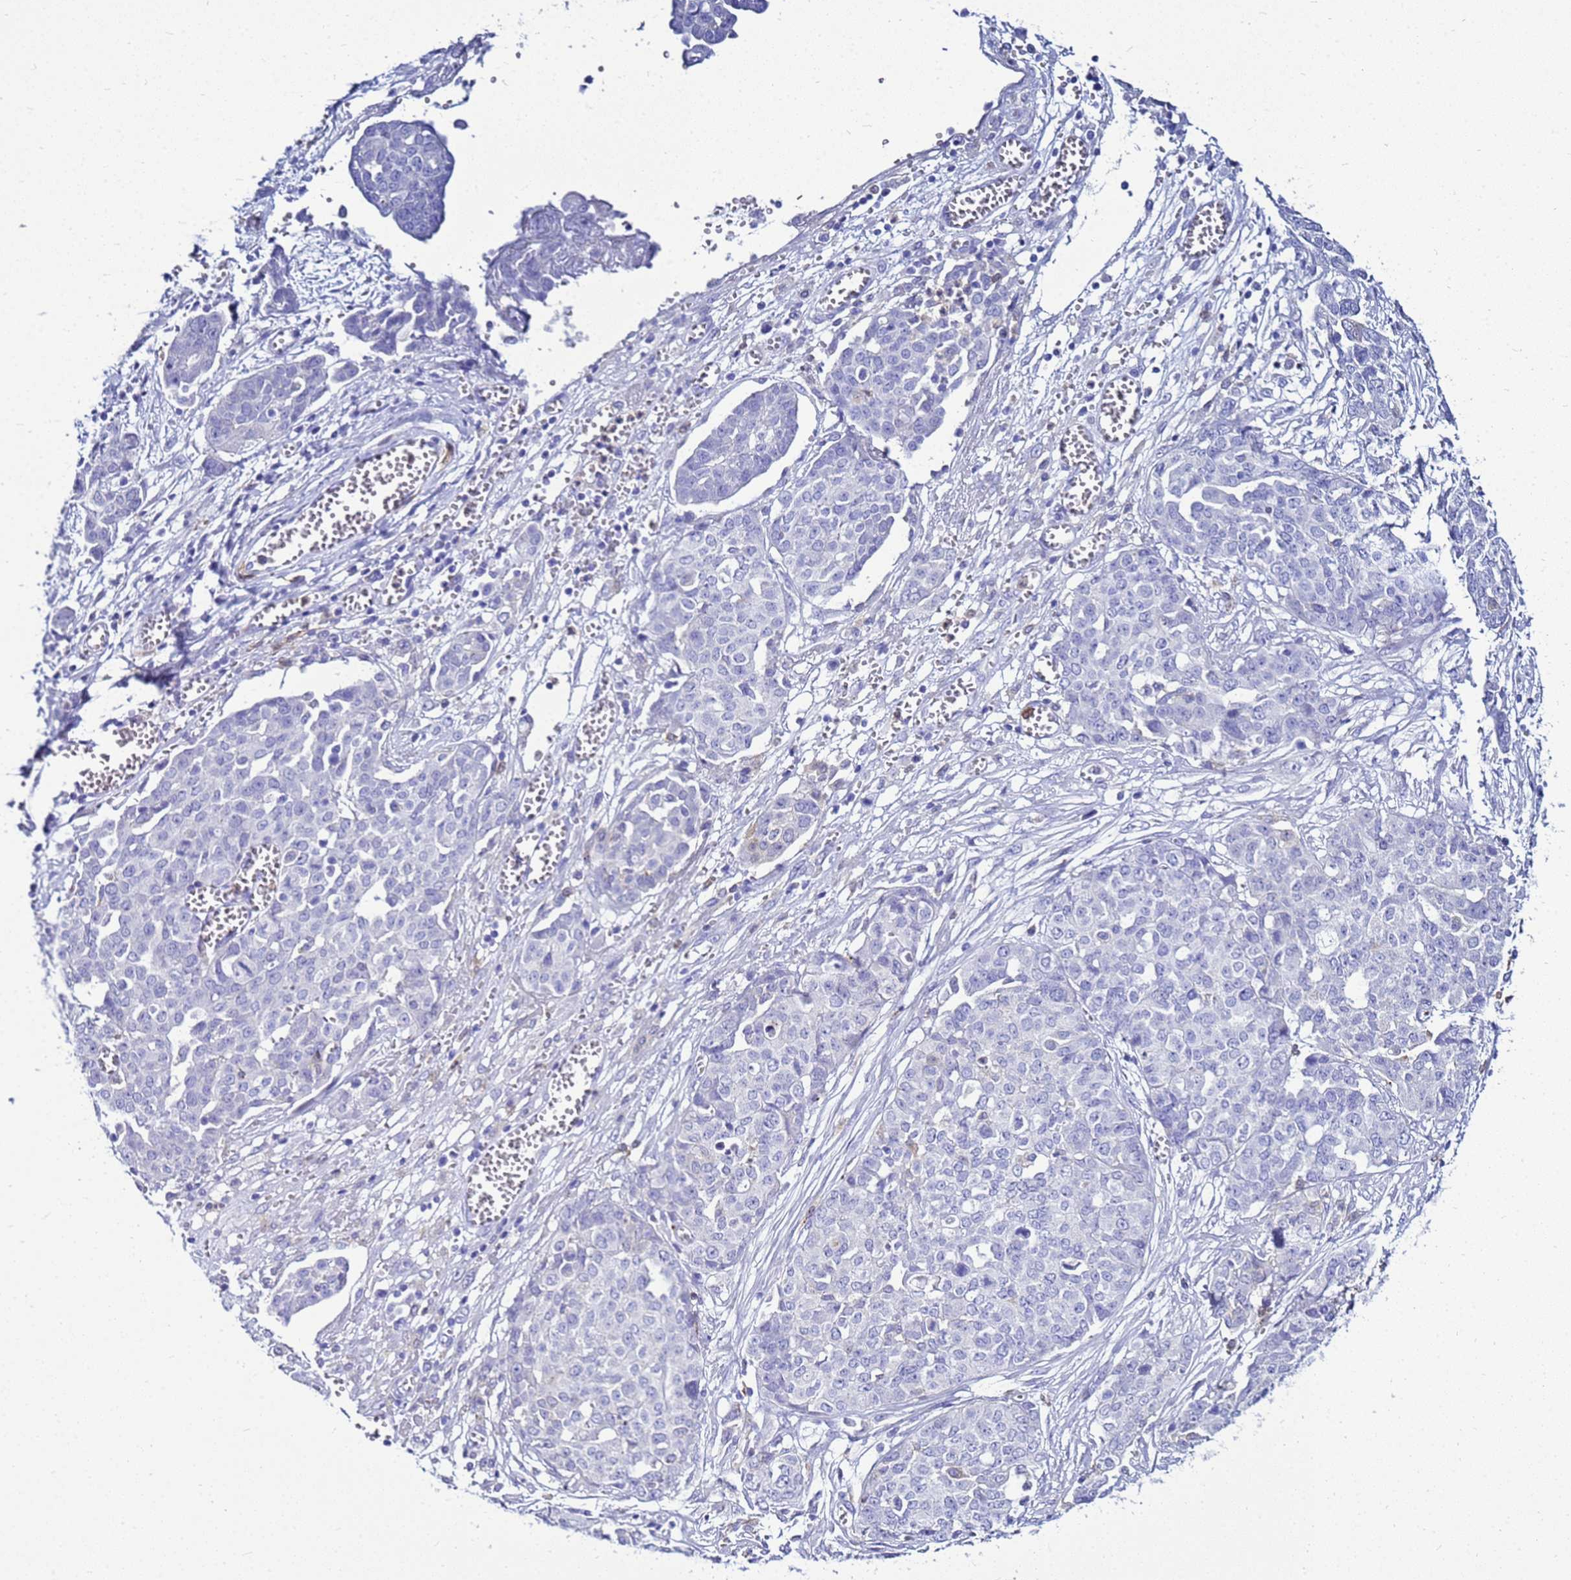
{"staining": {"intensity": "negative", "quantity": "none", "location": "none"}, "tissue": "ovarian cancer", "cell_type": "Tumor cells", "image_type": "cancer", "snomed": [{"axis": "morphology", "description": "Cystadenocarcinoma, serous, NOS"}, {"axis": "topography", "description": "Soft tissue"}, {"axis": "topography", "description": "Ovary"}], "caption": "DAB (3,3'-diaminobenzidine) immunohistochemical staining of human ovarian serous cystadenocarcinoma exhibits no significant positivity in tumor cells. (DAB immunohistochemistry (IHC) with hematoxylin counter stain).", "gene": "CSTA", "patient": {"sex": "female", "age": 57}}